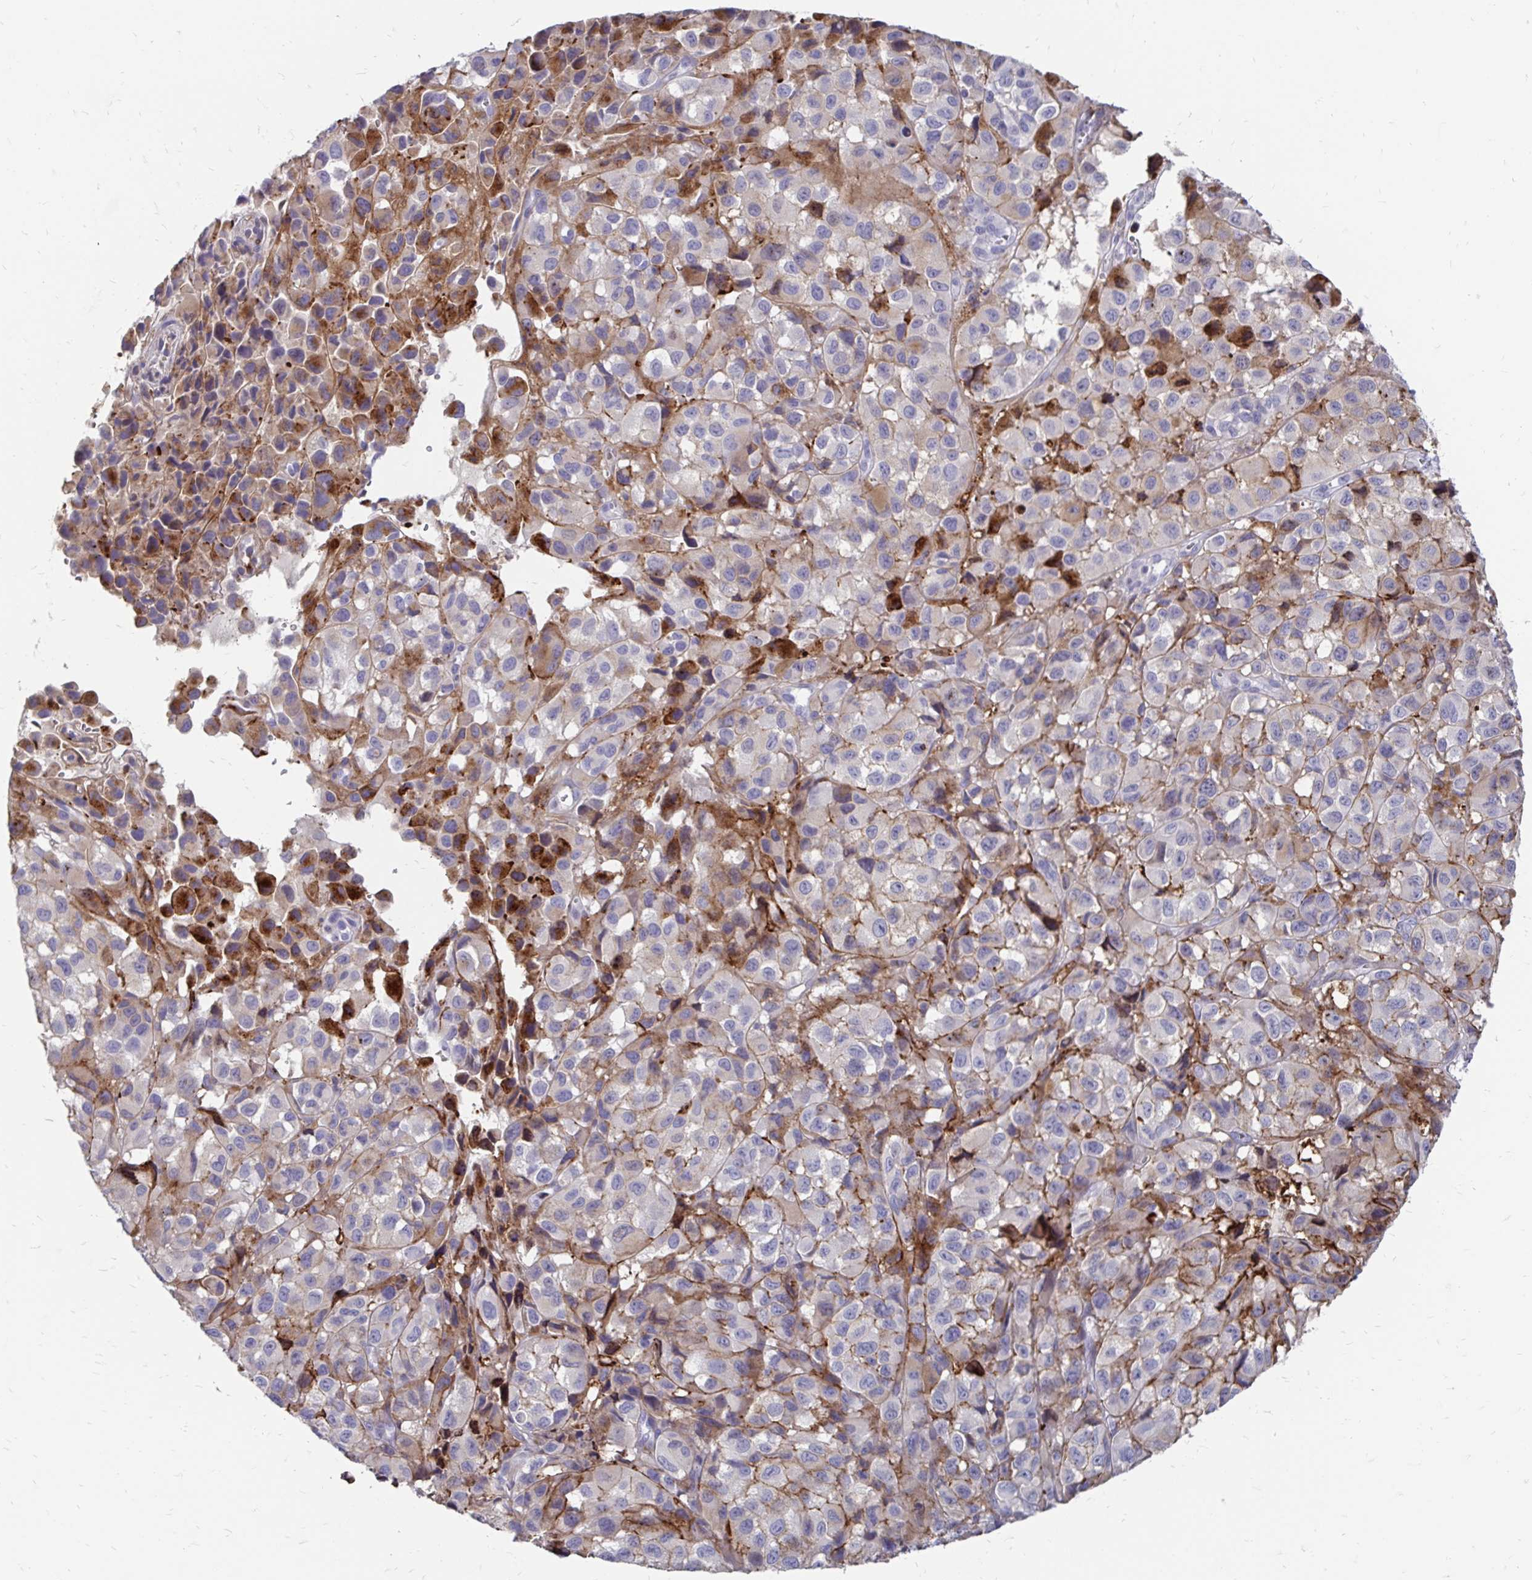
{"staining": {"intensity": "moderate", "quantity": "<25%", "location": "cytoplasmic/membranous"}, "tissue": "melanoma", "cell_type": "Tumor cells", "image_type": "cancer", "snomed": [{"axis": "morphology", "description": "Malignant melanoma, NOS"}, {"axis": "topography", "description": "Skin"}], "caption": "Malignant melanoma stained with a protein marker reveals moderate staining in tumor cells.", "gene": "CDKL1", "patient": {"sex": "male", "age": 93}}